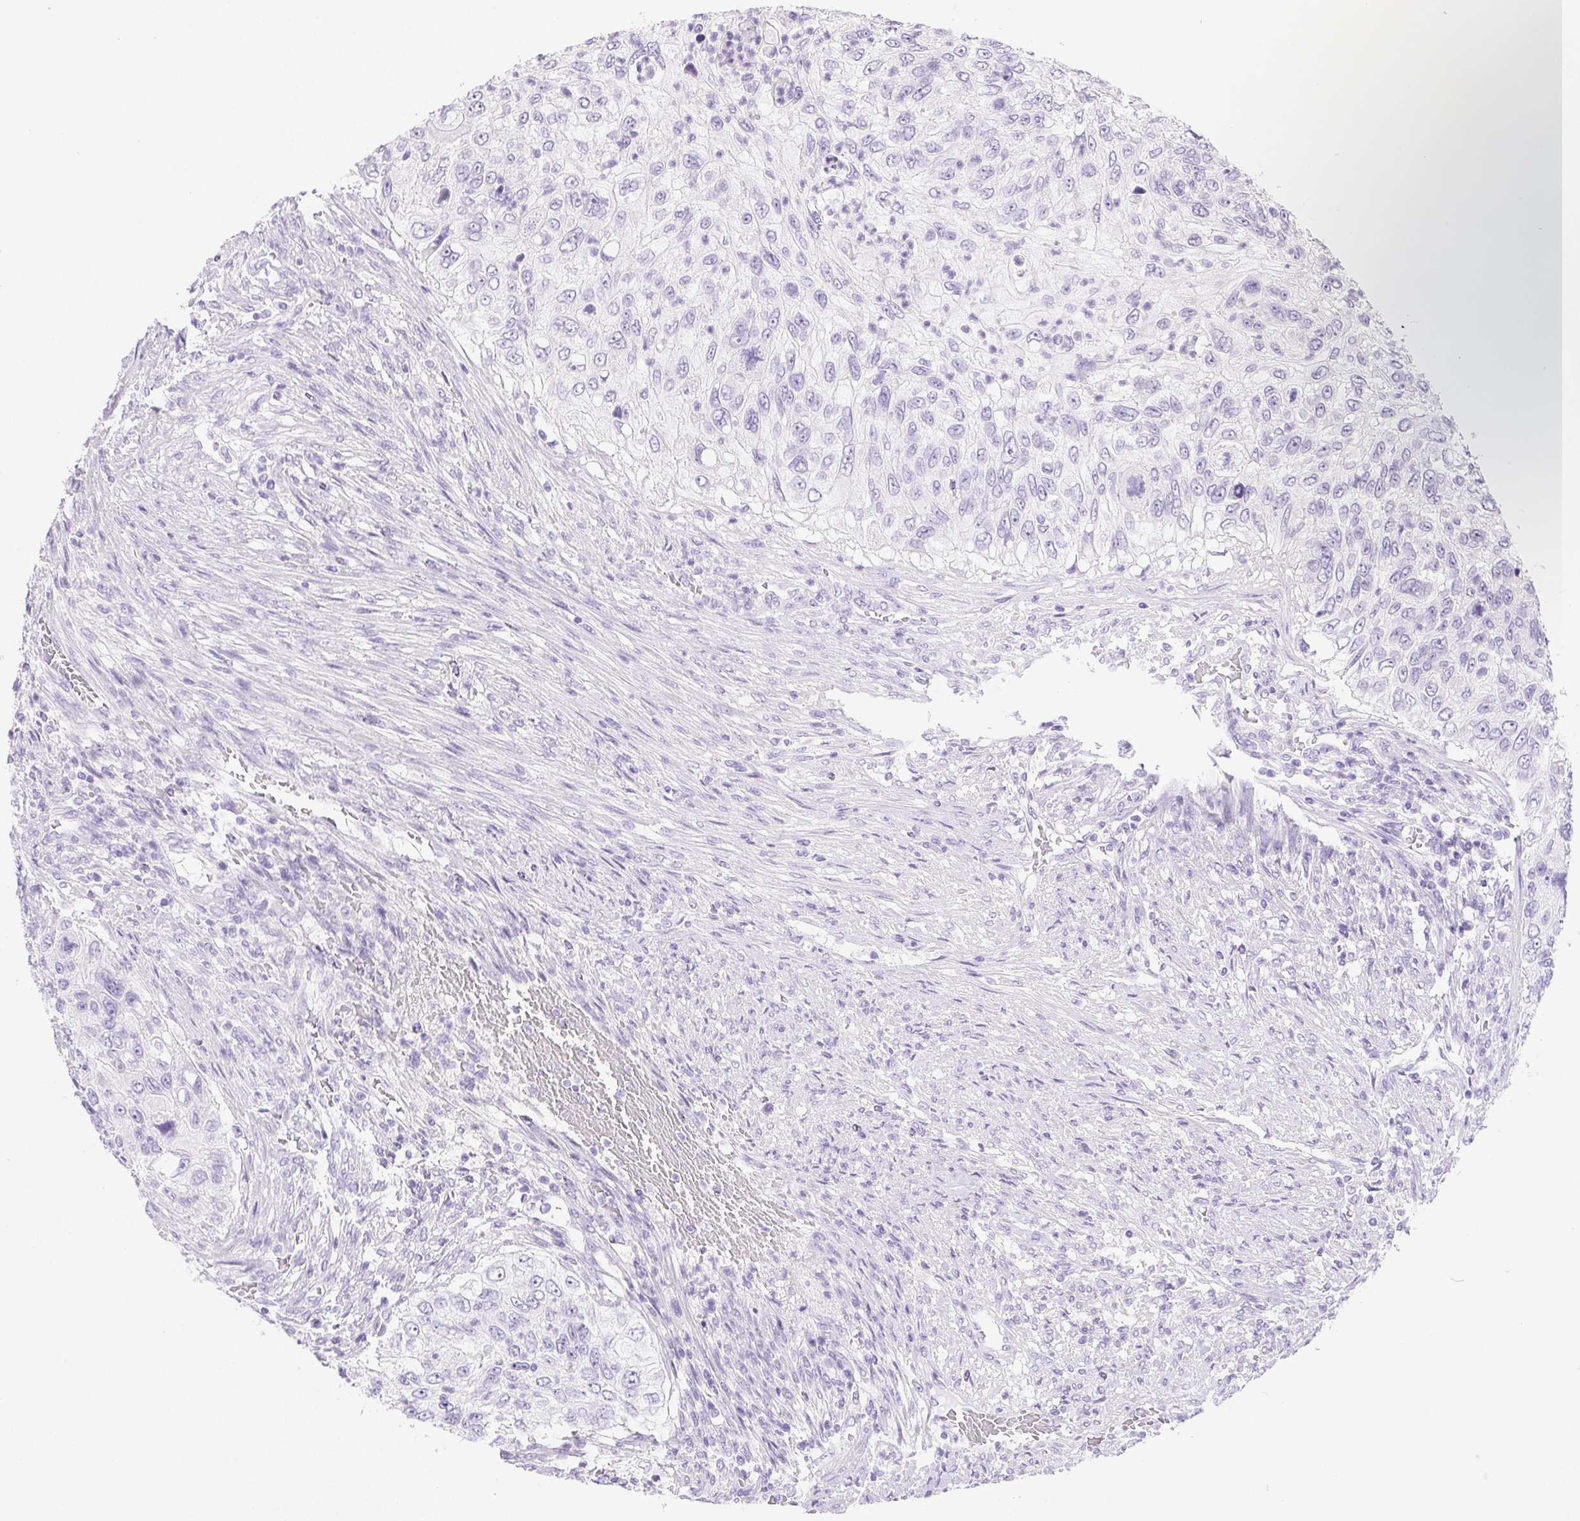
{"staining": {"intensity": "negative", "quantity": "none", "location": "none"}, "tissue": "urothelial cancer", "cell_type": "Tumor cells", "image_type": "cancer", "snomed": [{"axis": "morphology", "description": "Urothelial carcinoma, High grade"}, {"axis": "topography", "description": "Urinary bladder"}], "caption": "The immunohistochemistry (IHC) image has no significant positivity in tumor cells of urothelial cancer tissue. (DAB IHC visualized using brightfield microscopy, high magnification).", "gene": "PNLIP", "patient": {"sex": "female", "age": 60}}